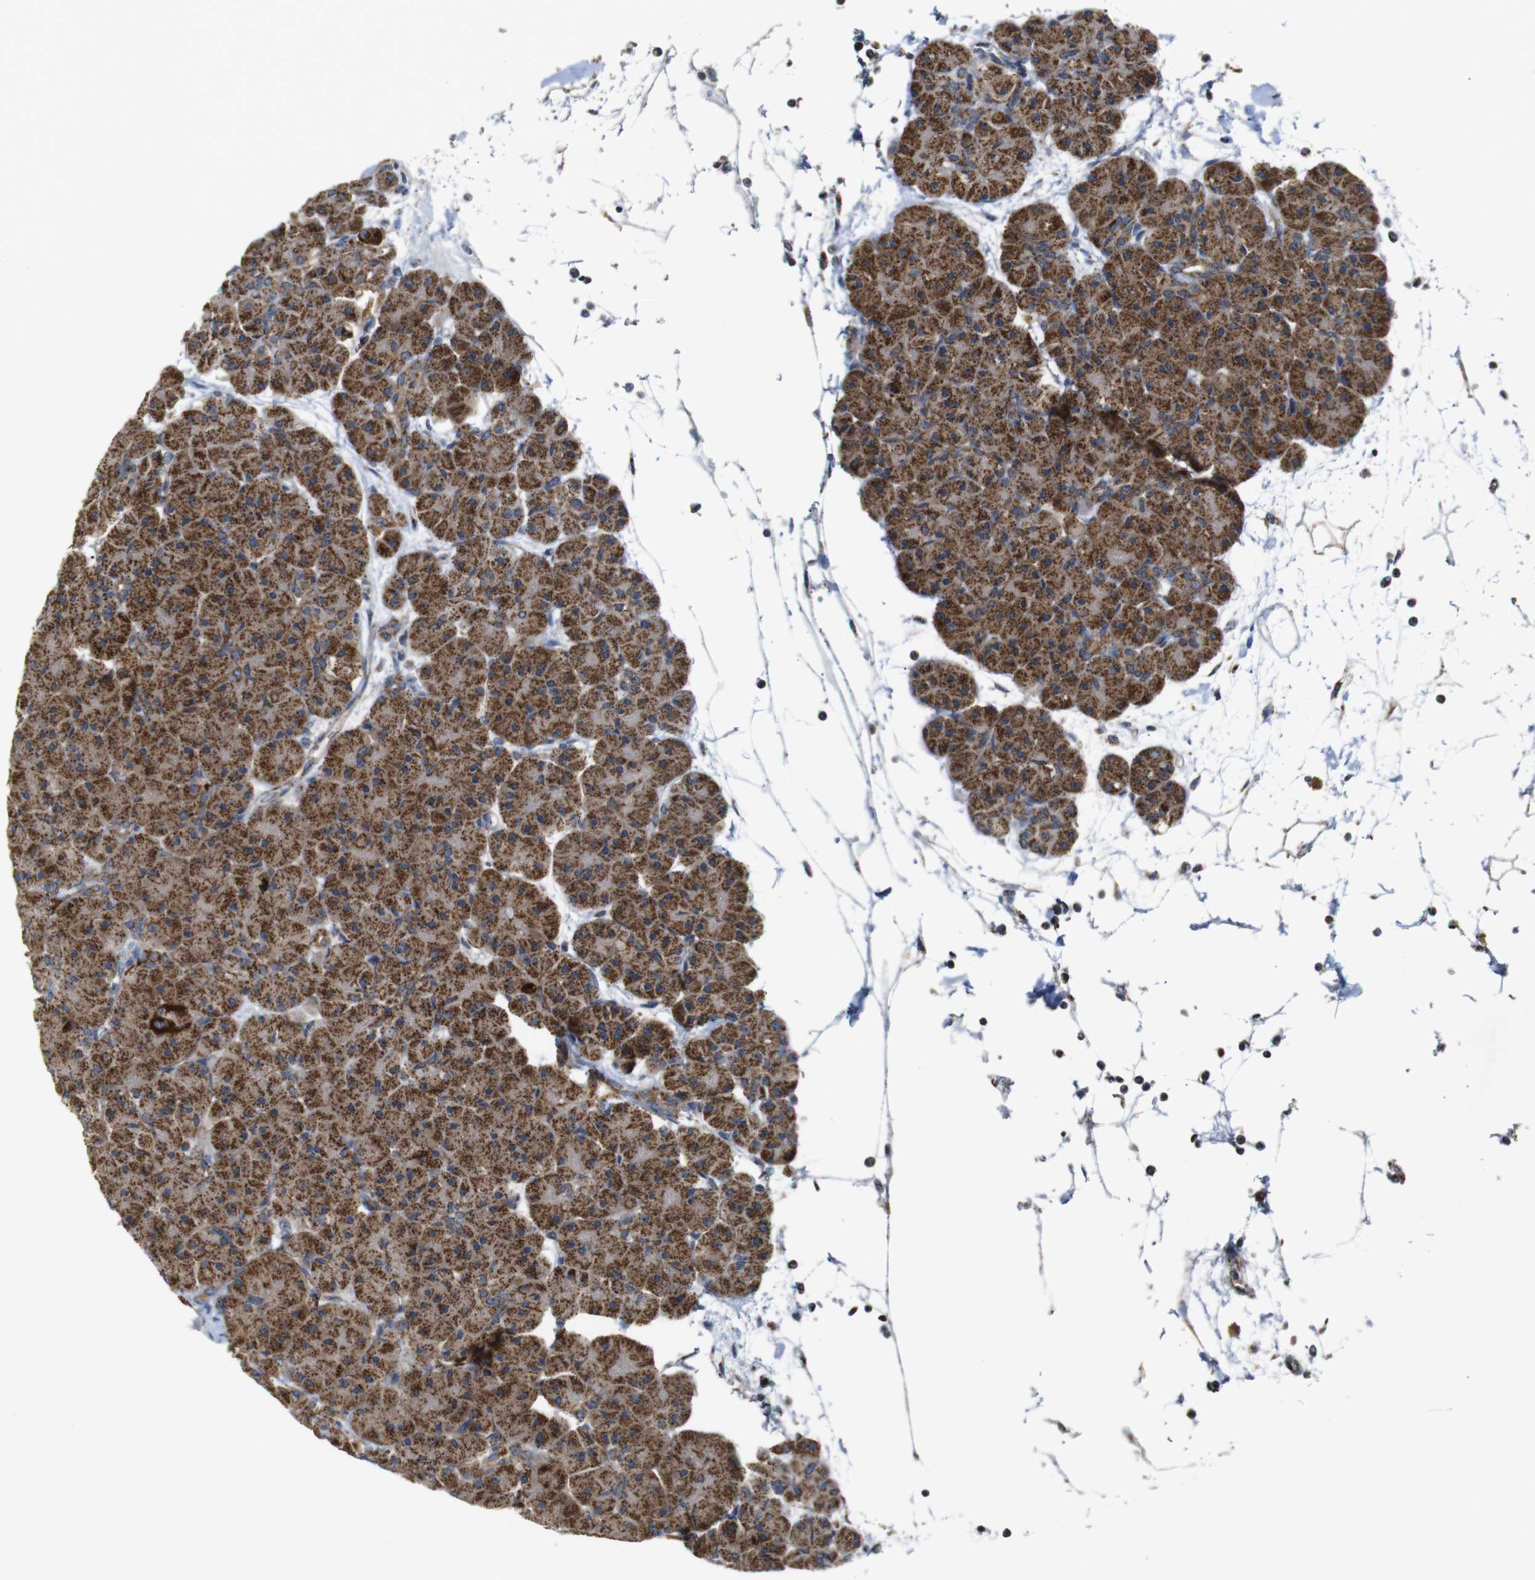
{"staining": {"intensity": "strong", "quantity": ">75%", "location": "cytoplasmic/membranous"}, "tissue": "pancreas", "cell_type": "Exocrine glandular cells", "image_type": "normal", "snomed": [{"axis": "morphology", "description": "Normal tissue, NOS"}, {"axis": "topography", "description": "Pancreas"}], "caption": "An immunohistochemistry (IHC) photomicrograph of benign tissue is shown. Protein staining in brown shows strong cytoplasmic/membranous positivity in pancreas within exocrine glandular cells.", "gene": "NR3C2", "patient": {"sex": "male", "age": 66}}